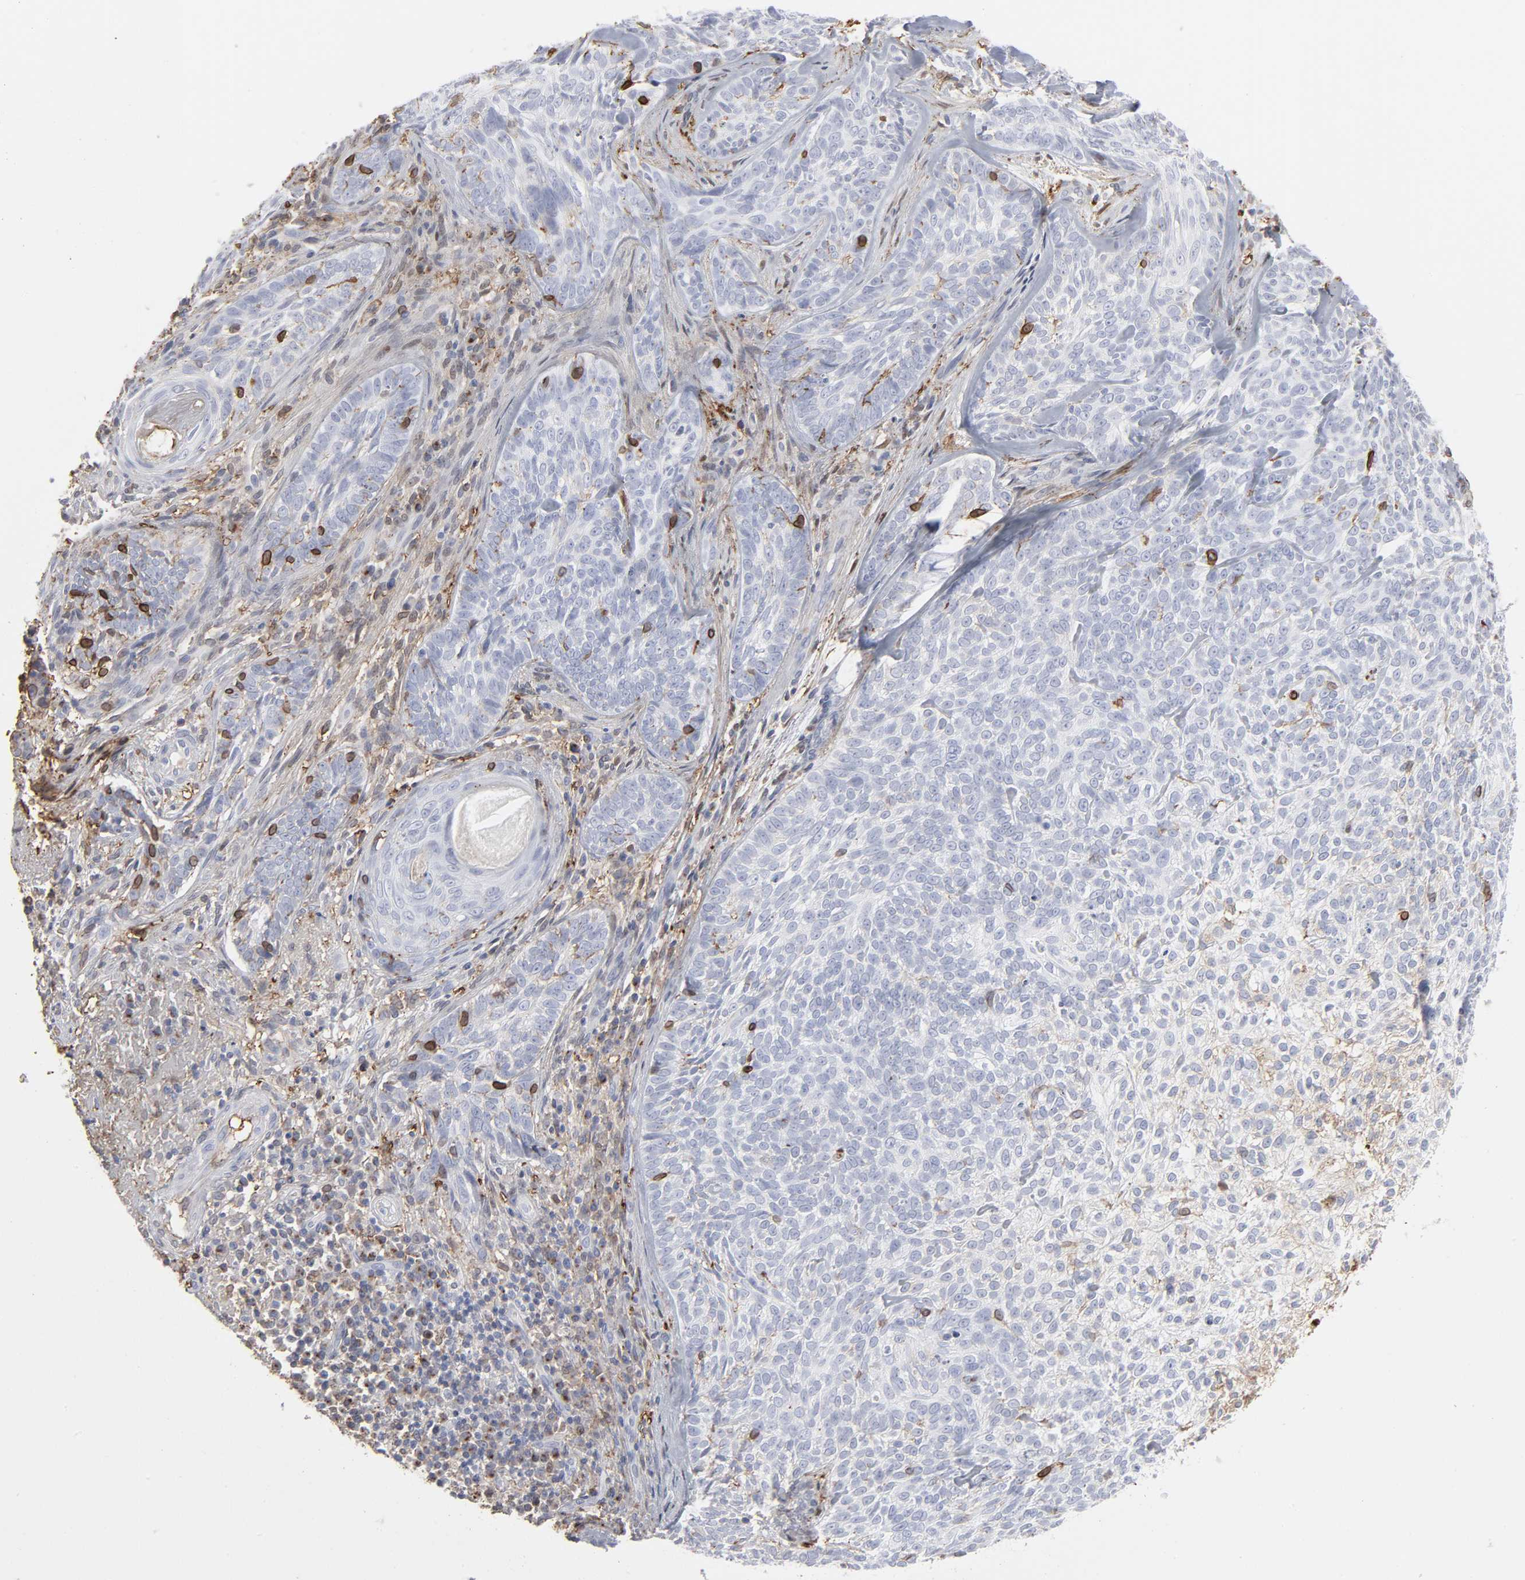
{"staining": {"intensity": "moderate", "quantity": "<25%", "location": "cytoplasmic/membranous,nuclear"}, "tissue": "skin cancer", "cell_type": "Tumor cells", "image_type": "cancer", "snomed": [{"axis": "morphology", "description": "Basal cell carcinoma"}, {"axis": "topography", "description": "Skin"}], "caption": "An immunohistochemistry histopathology image of neoplastic tissue is shown. Protein staining in brown highlights moderate cytoplasmic/membranous and nuclear positivity in skin cancer within tumor cells.", "gene": "ANXA5", "patient": {"sex": "male", "age": 72}}